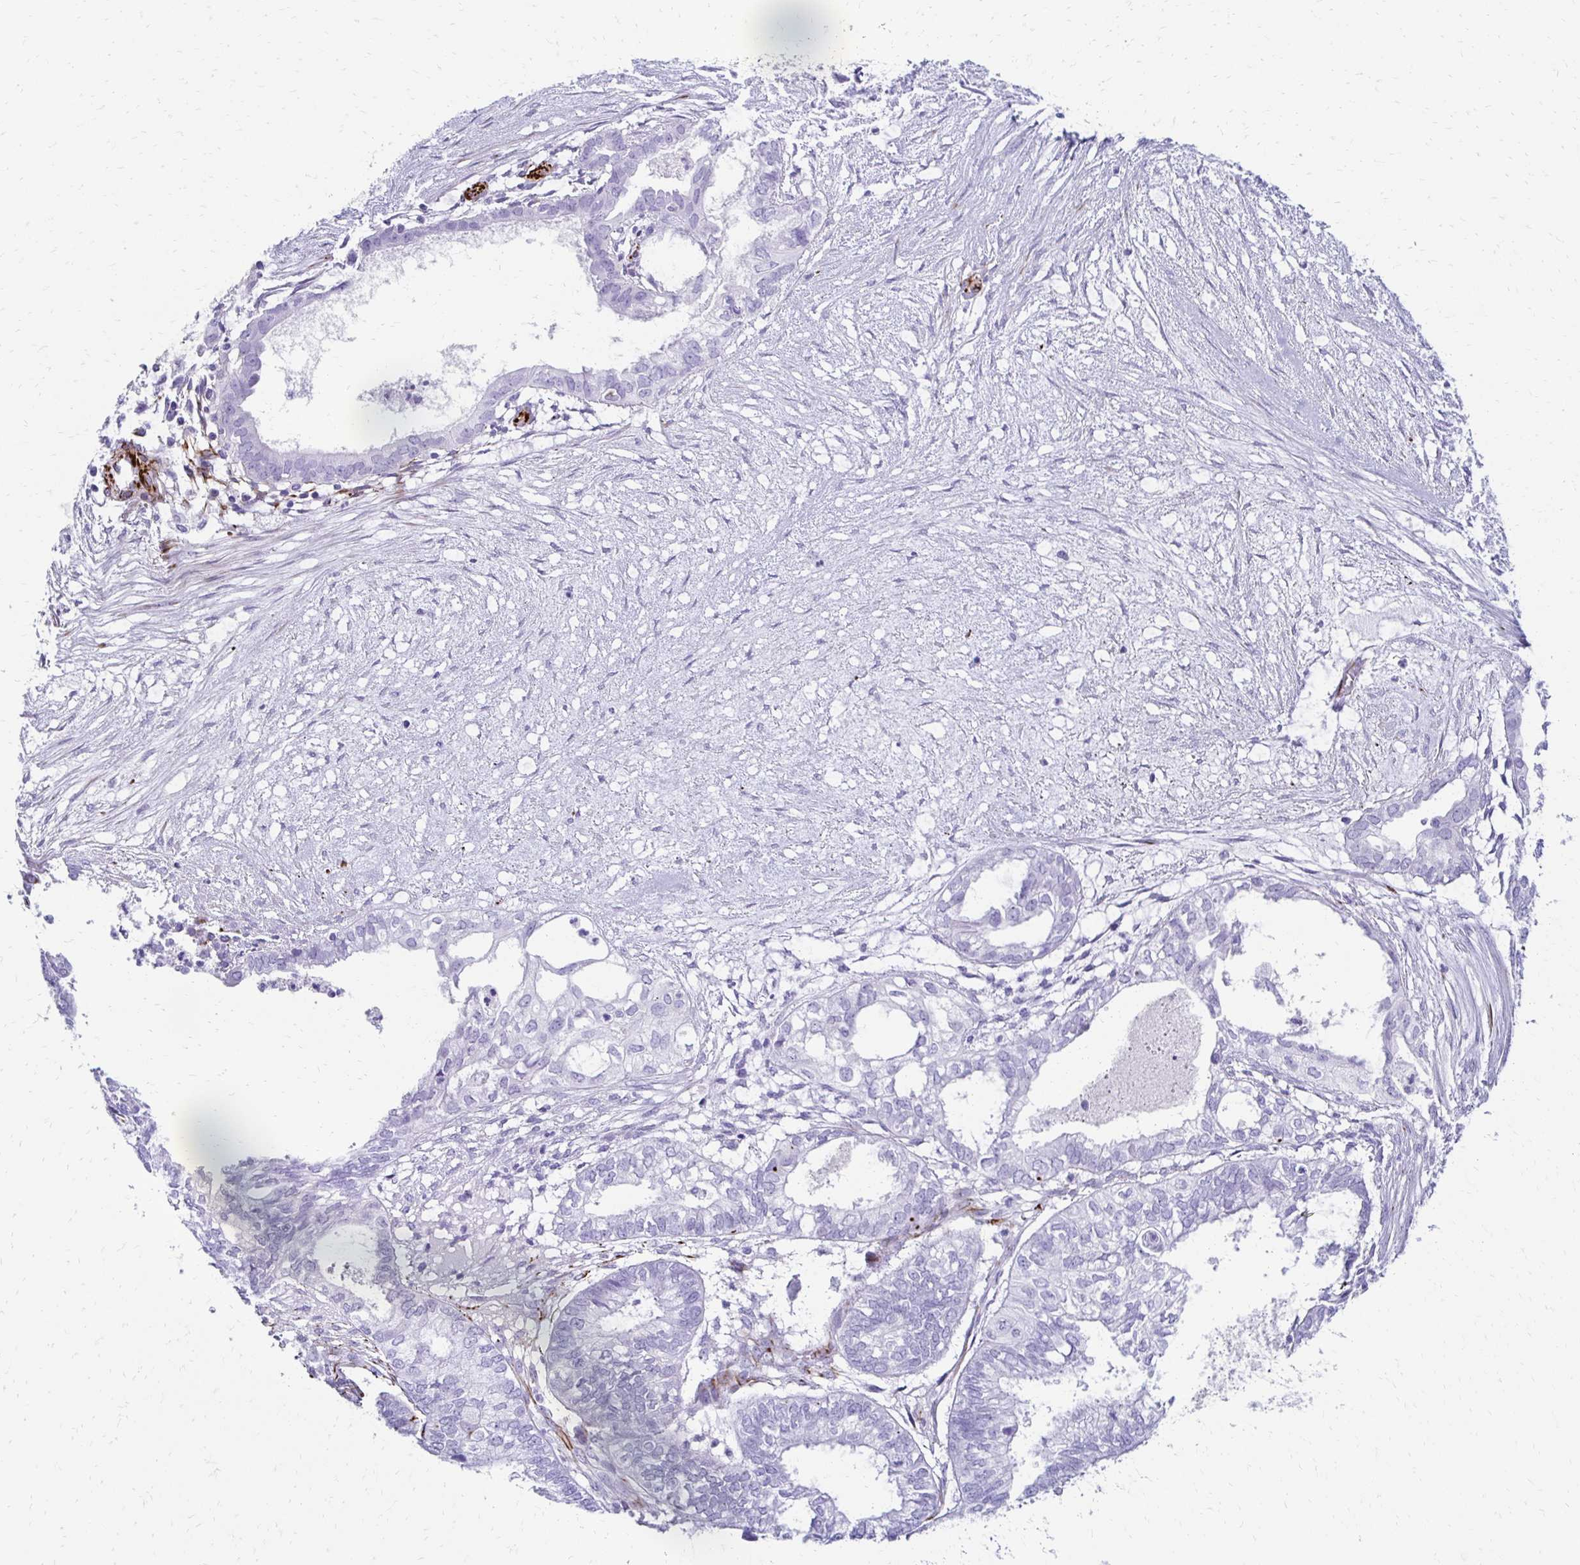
{"staining": {"intensity": "negative", "quantity": "none", "location": "none"}, "tissue": "ovarian cancer", "cell_type": "Tumor cells", "image_type": "cancer", "snomed": [{"axis": "morphology", "description": "Carcinoma, endometroid"}, {"axis": "topography", "description": "Ovary"}], "caption": "Protein analysis of ovarian cancer (endometroid carcinoma) displays no significant staining in tumor cells.", "gene": "TMEM54", "patient": {"sex": "female", "age": 64}}